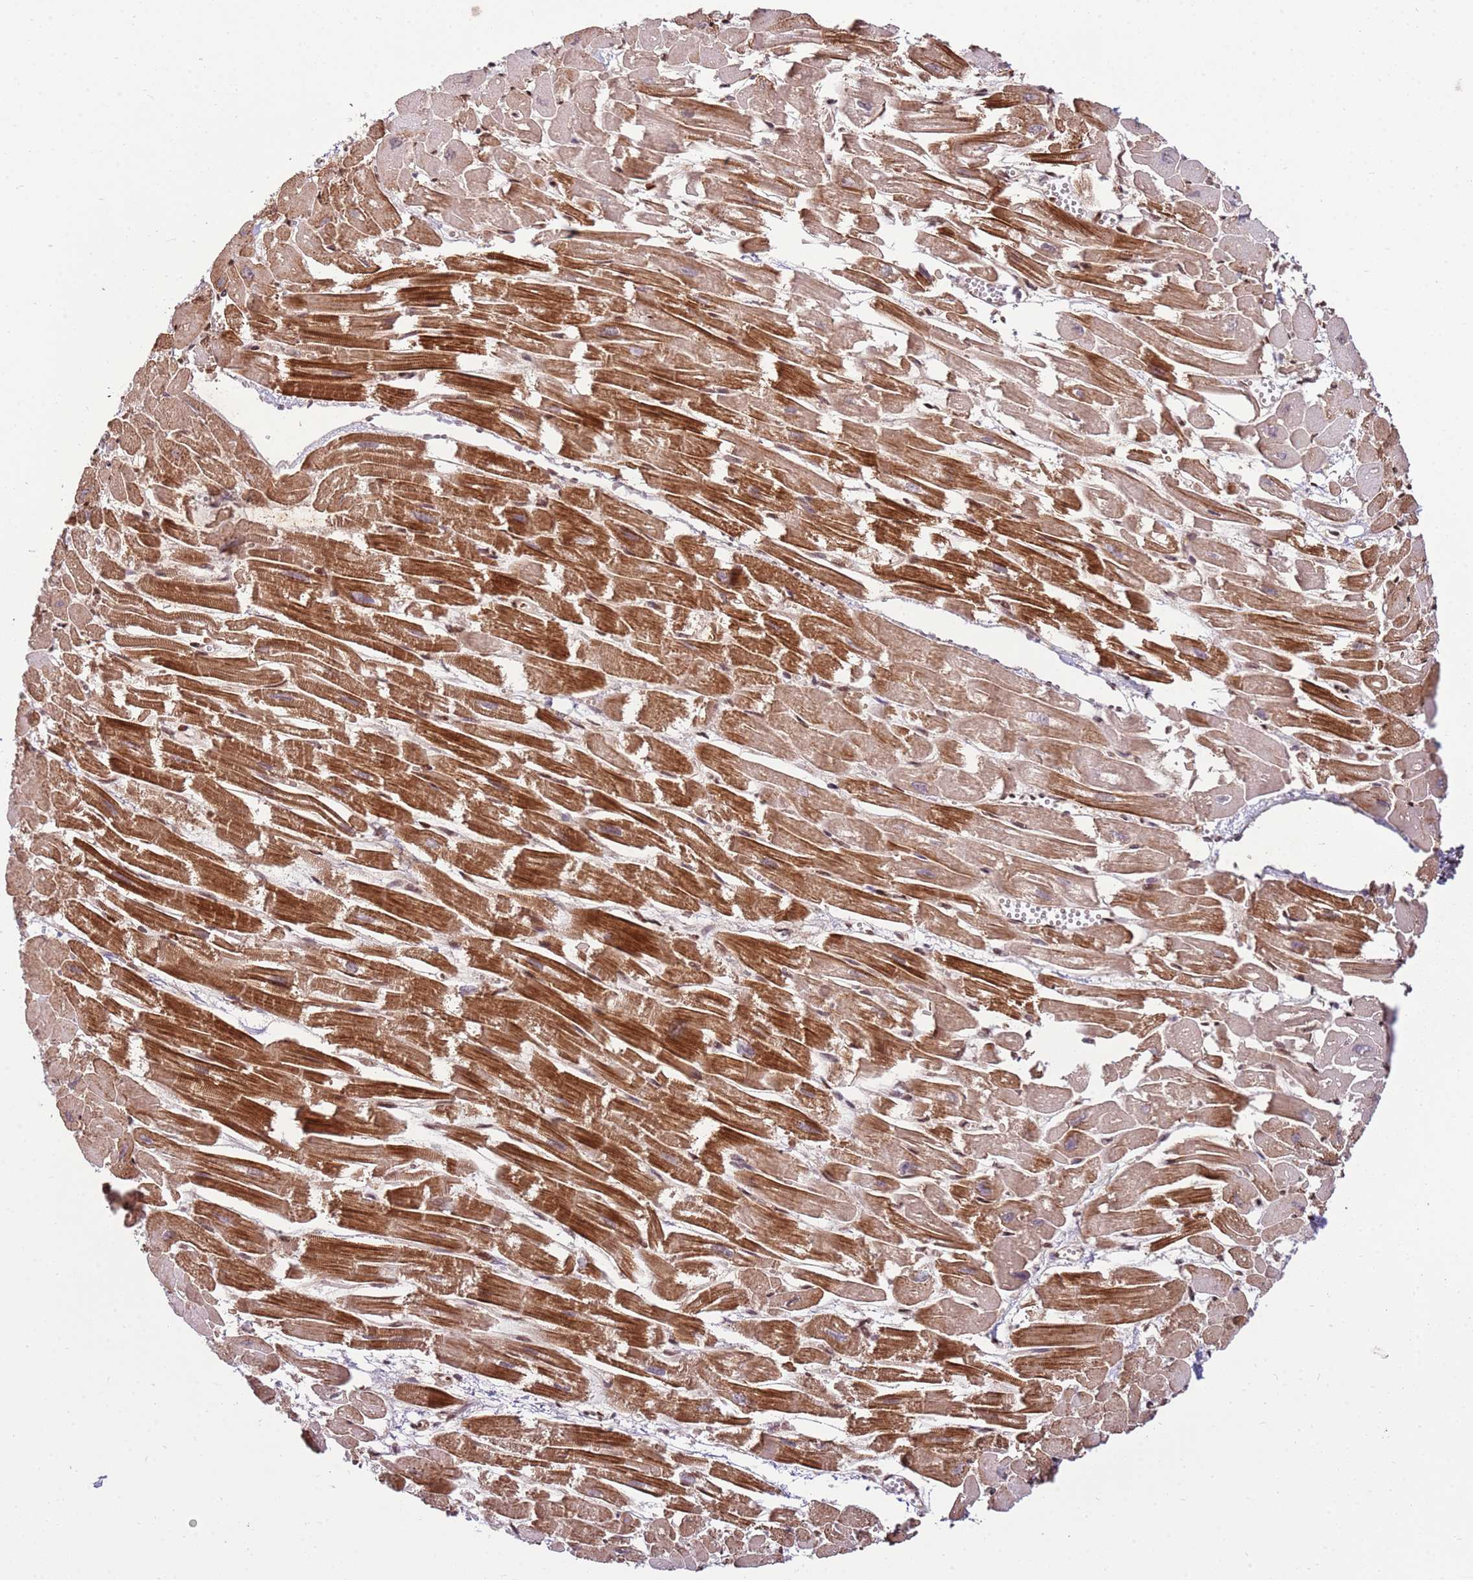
{"staining": {"intensity": "strong", "quantity": ">75%", "location": "cytoplasmic/membranous"}, "tissue": "heart muscle", "cell_type": "Cardiomyocytes", "image_type": "normal", "snomed": [{"axis": "morphology", "description": "Normal tissue, NOS"}, {"axis": "topography", "description": "Heart"}], "caption": "This histopathology image shows benign heart muscle stained with immunohistochemistry to label a protein in brown. The cytoplasmic/membranous of cardiomyocytes show strong positivity for the protein. Nuclei are counter-stained blue.", "gene": "ZBTB12", "patient": {"sex": "male", "age": 54}}